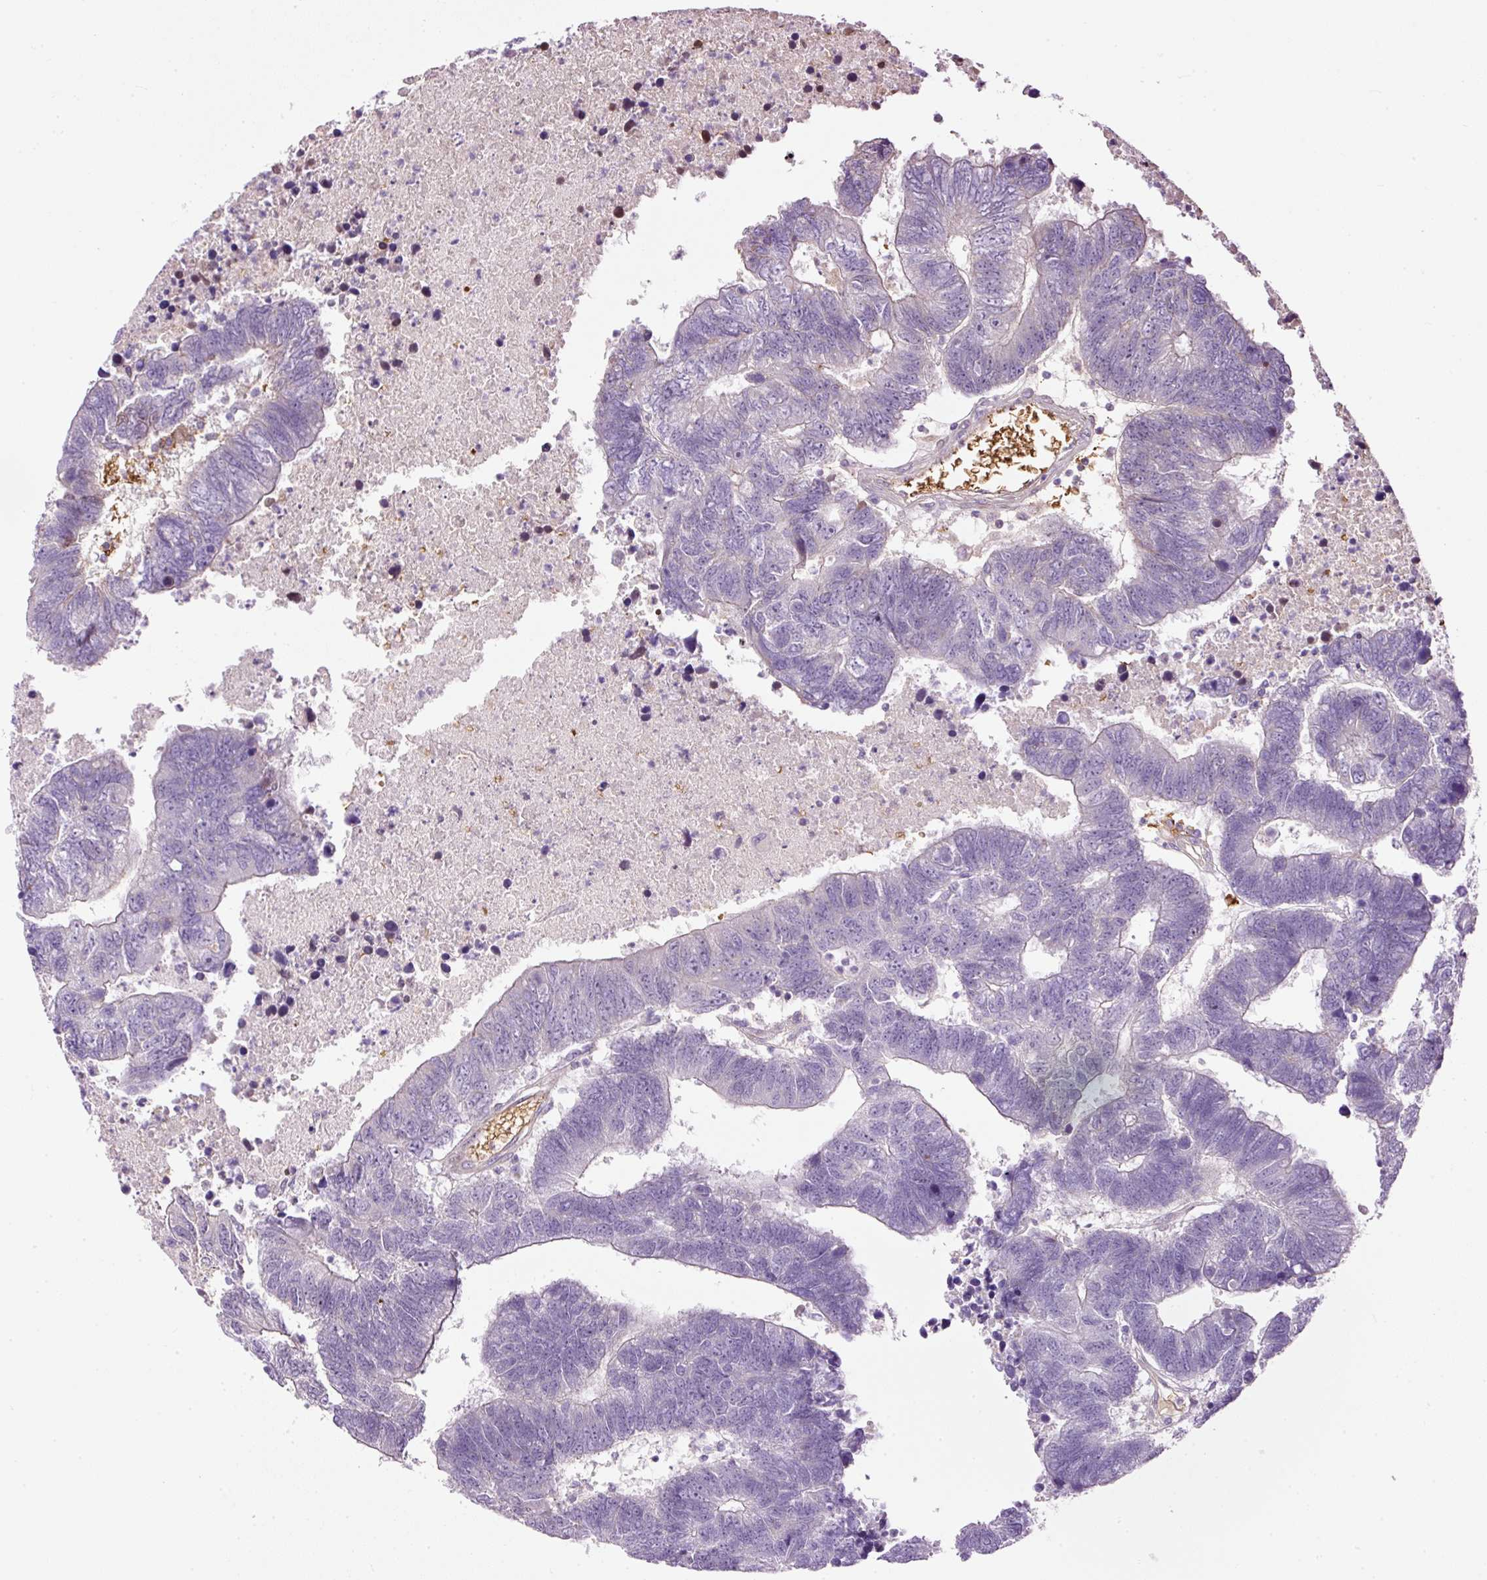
{"staining": {"intensity": "negative", "quantity": "none", "location": "none"}, "tissue": "colorectal cancer", "cell_type": "Tumor cells", "image_type": "cancer", "snomed": [{"axis": "morphology", "description": "Adenocarcinoma, NOS"}, {"axis": "topography", "description": "Colon"}], "caption": "Photomicrograph shows no significant protein expression in tumor cells of colorectal cancer (adenocarcinoma).", "gene": "USHBP1", "patient": {"sex": "female", "age": 48}}